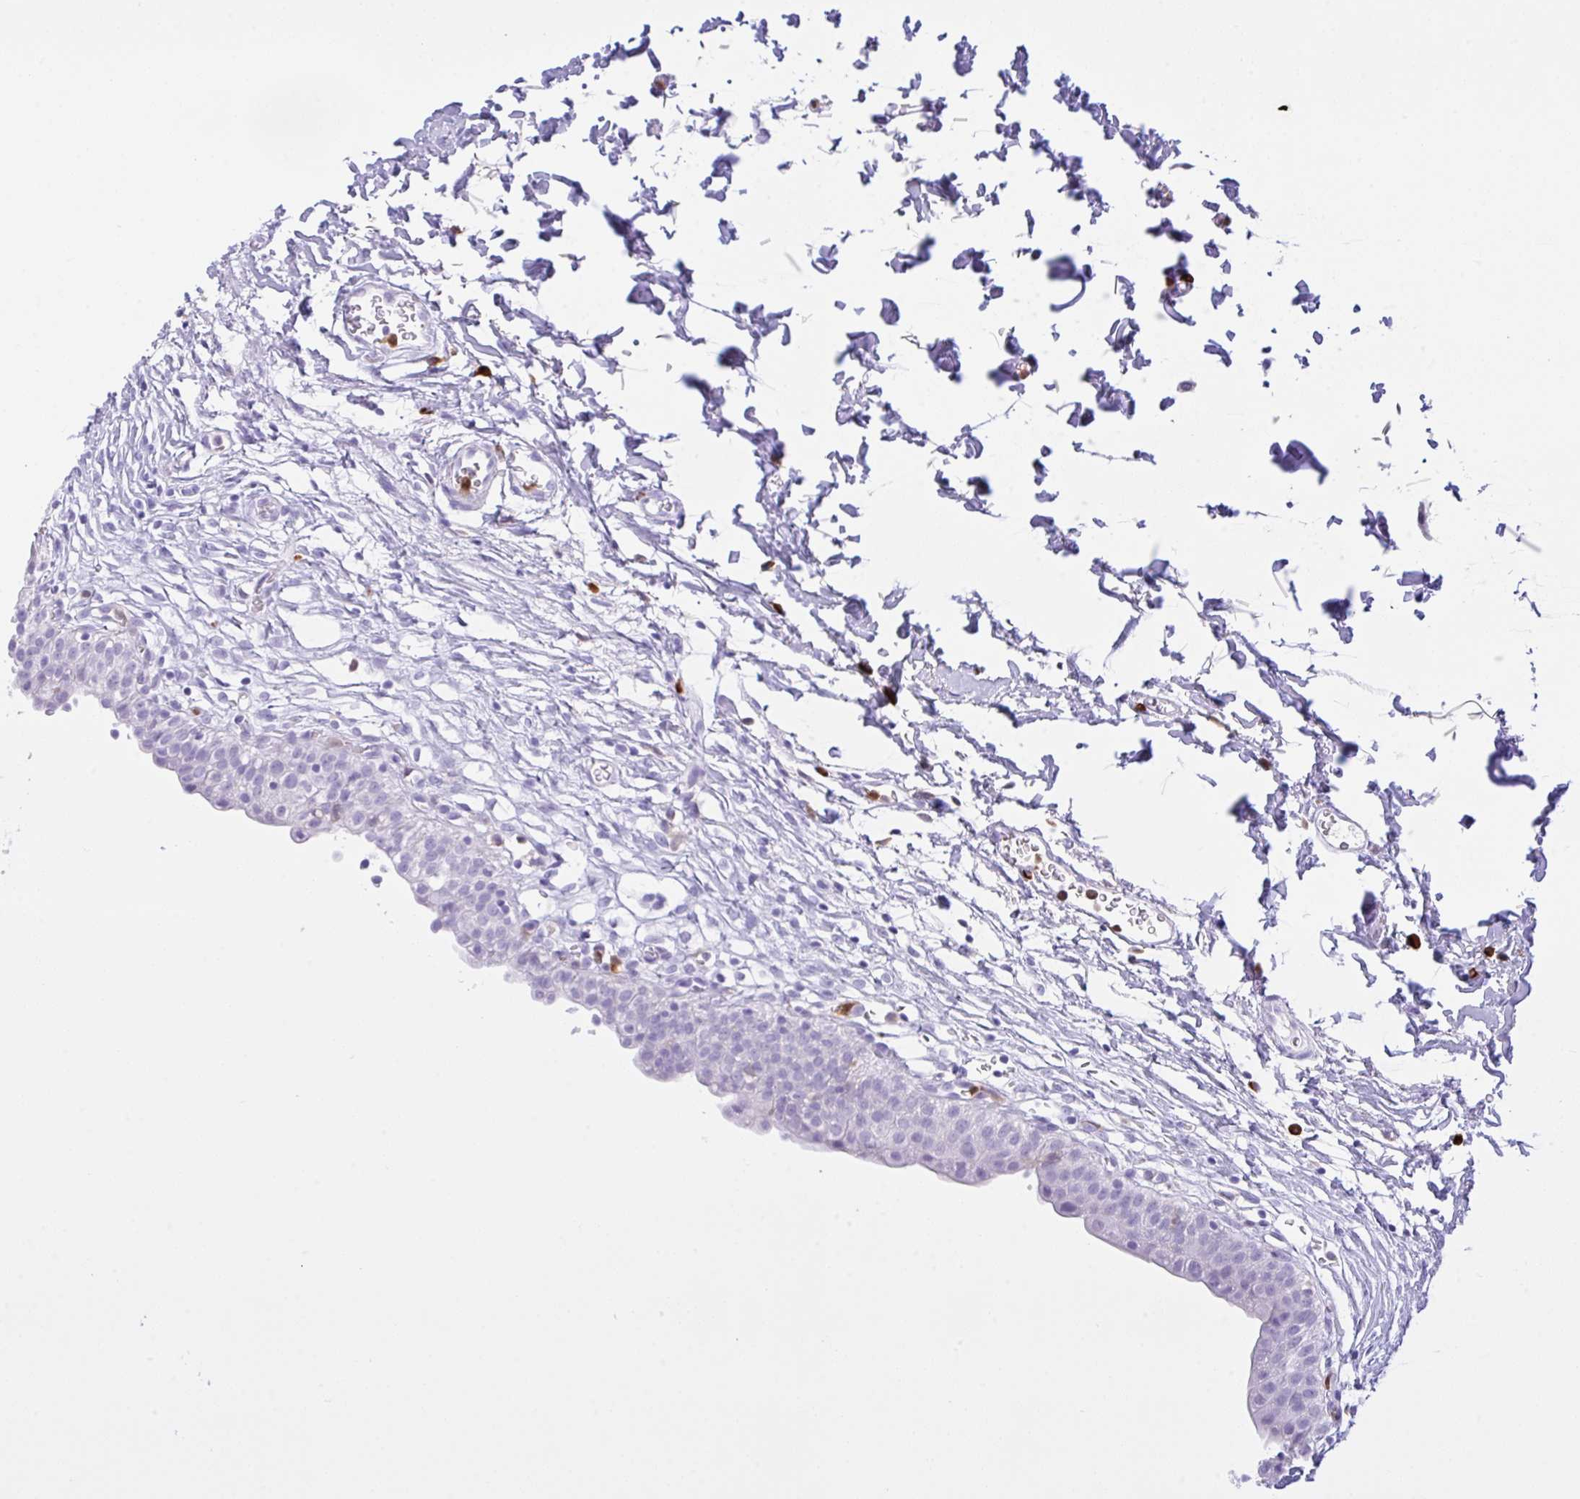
{"staining": {"intensity": "negative", "quantity": "none", "location": "none"}, "tissue": "urinary bladder", "cell_type": "Urothelial cells", "image_type": "normal", "snomed": [{"axis": "morphology", "description": "Normal tissue, NOS"}, {"axis": "topography", "description": "Urinary bladder"}, {"axis": "topography", "description": "Peripheral nerve tissue"}], "caption": "Urothelial cells are negative for brown protein staining in unremarkable urinary bladder. (Brightfield microscopy of DAB (3,3'-diaminobenzidine) immunohistochemistry (IHC) at high magnification).", "gene": "NCF1", "patient": {"sex": "male", "age": 55}}